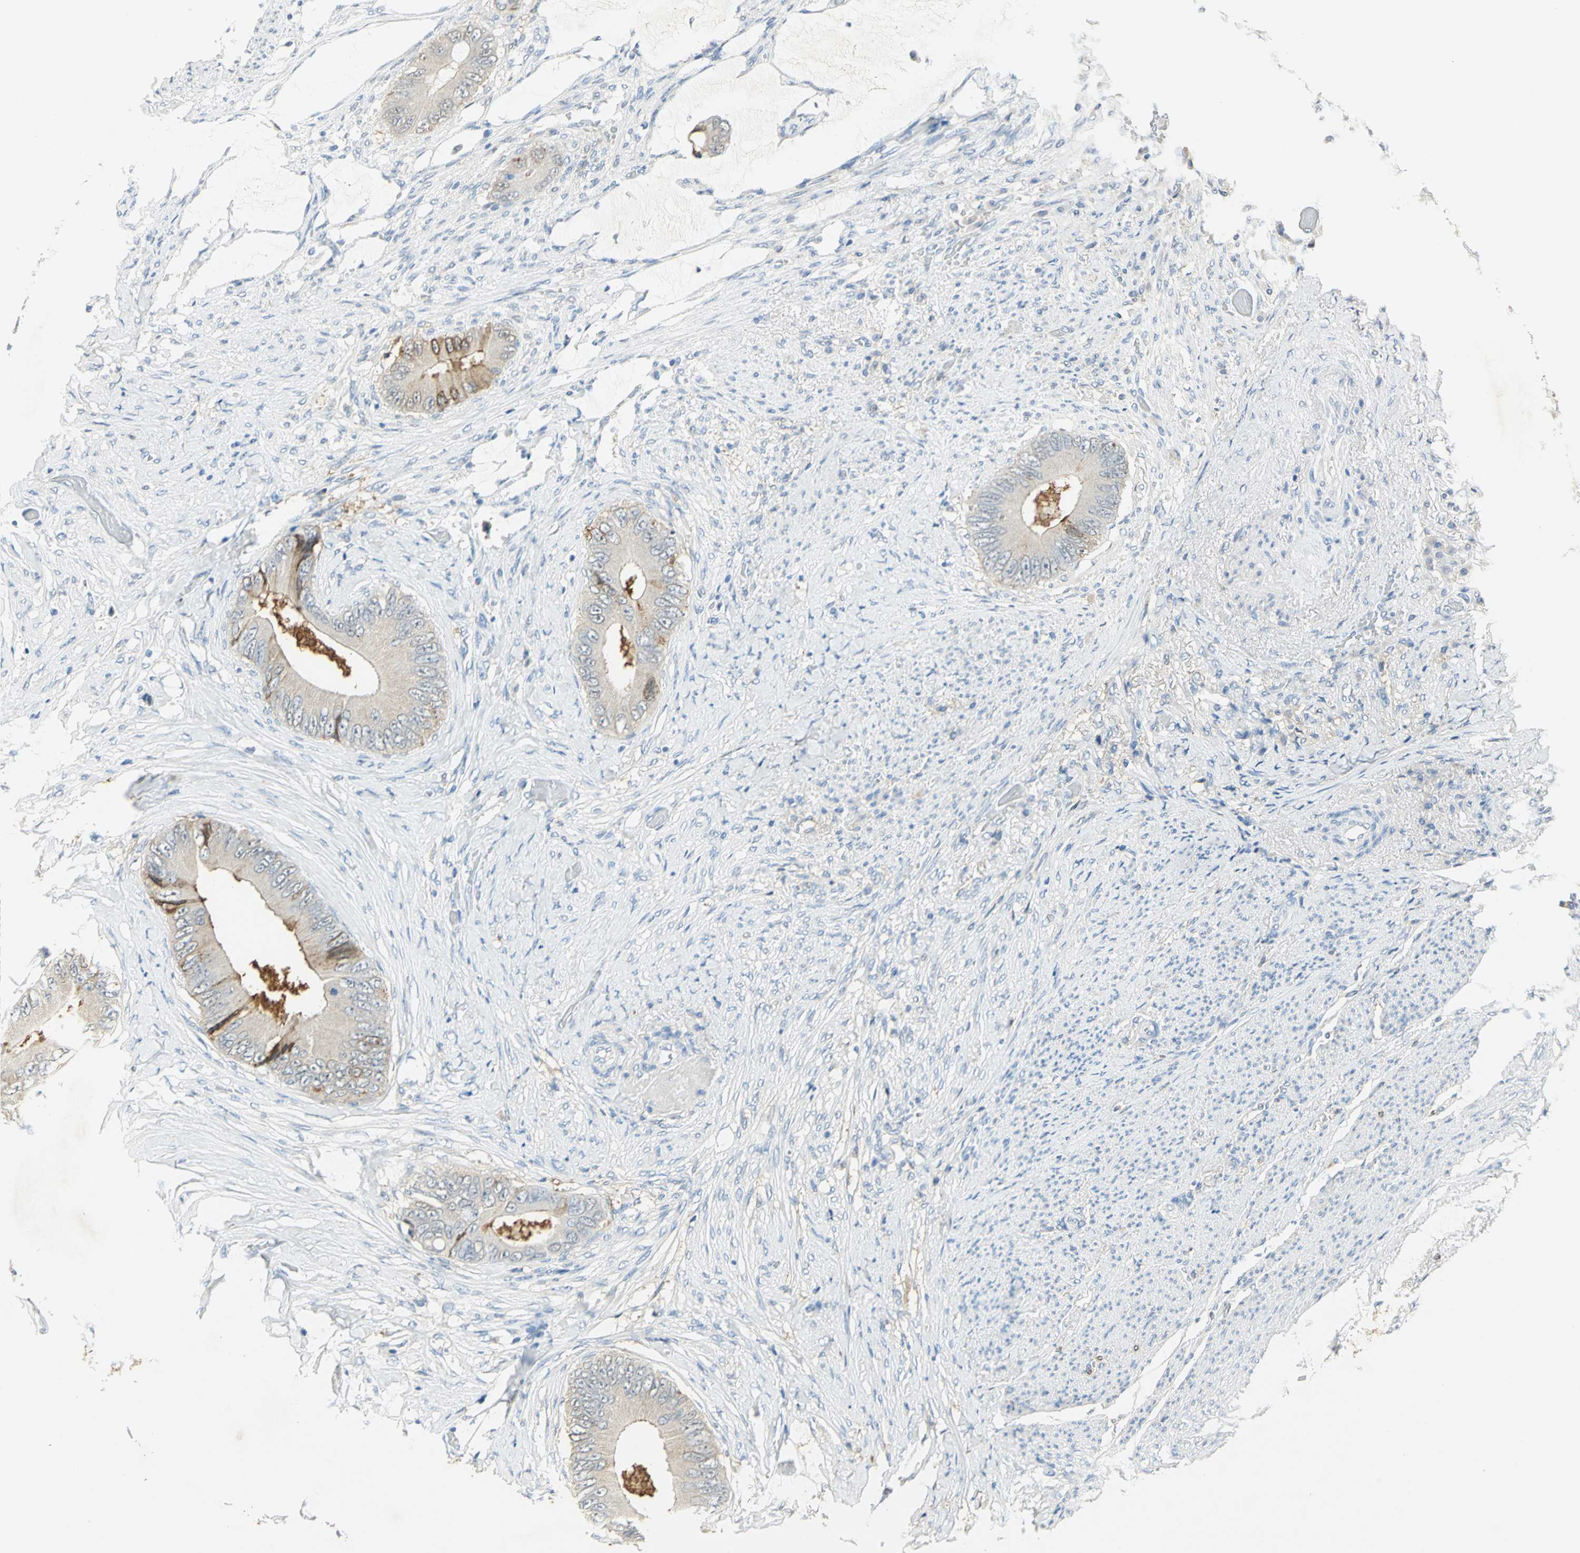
{"staining": {"intensity": "negative", "quantity": "none", "location": "none"}, "tissue": "colorectal cancer", "cell_type": "Tumor cells", "image_type": "cancer", "snomed": [{"axis": "morphology", "description": "Normal tissue, NOS"}, {"axis": "morphology", "description": "Adenocarcinoma, NOS"}, {"axis": "topography", "description": "Rectum"}, {"axis": "topography", "description": "Peripheral nerve tissue"}], "caption": "Tumor cells are negative for protein expression in human adenocarcinoma (colorectal). (Brightfield microscopy of DAB immunohistochemistry (IHC) at high magnification).", "gene": "ANXA4", "patient": {"sex": "female", "age": 77}}